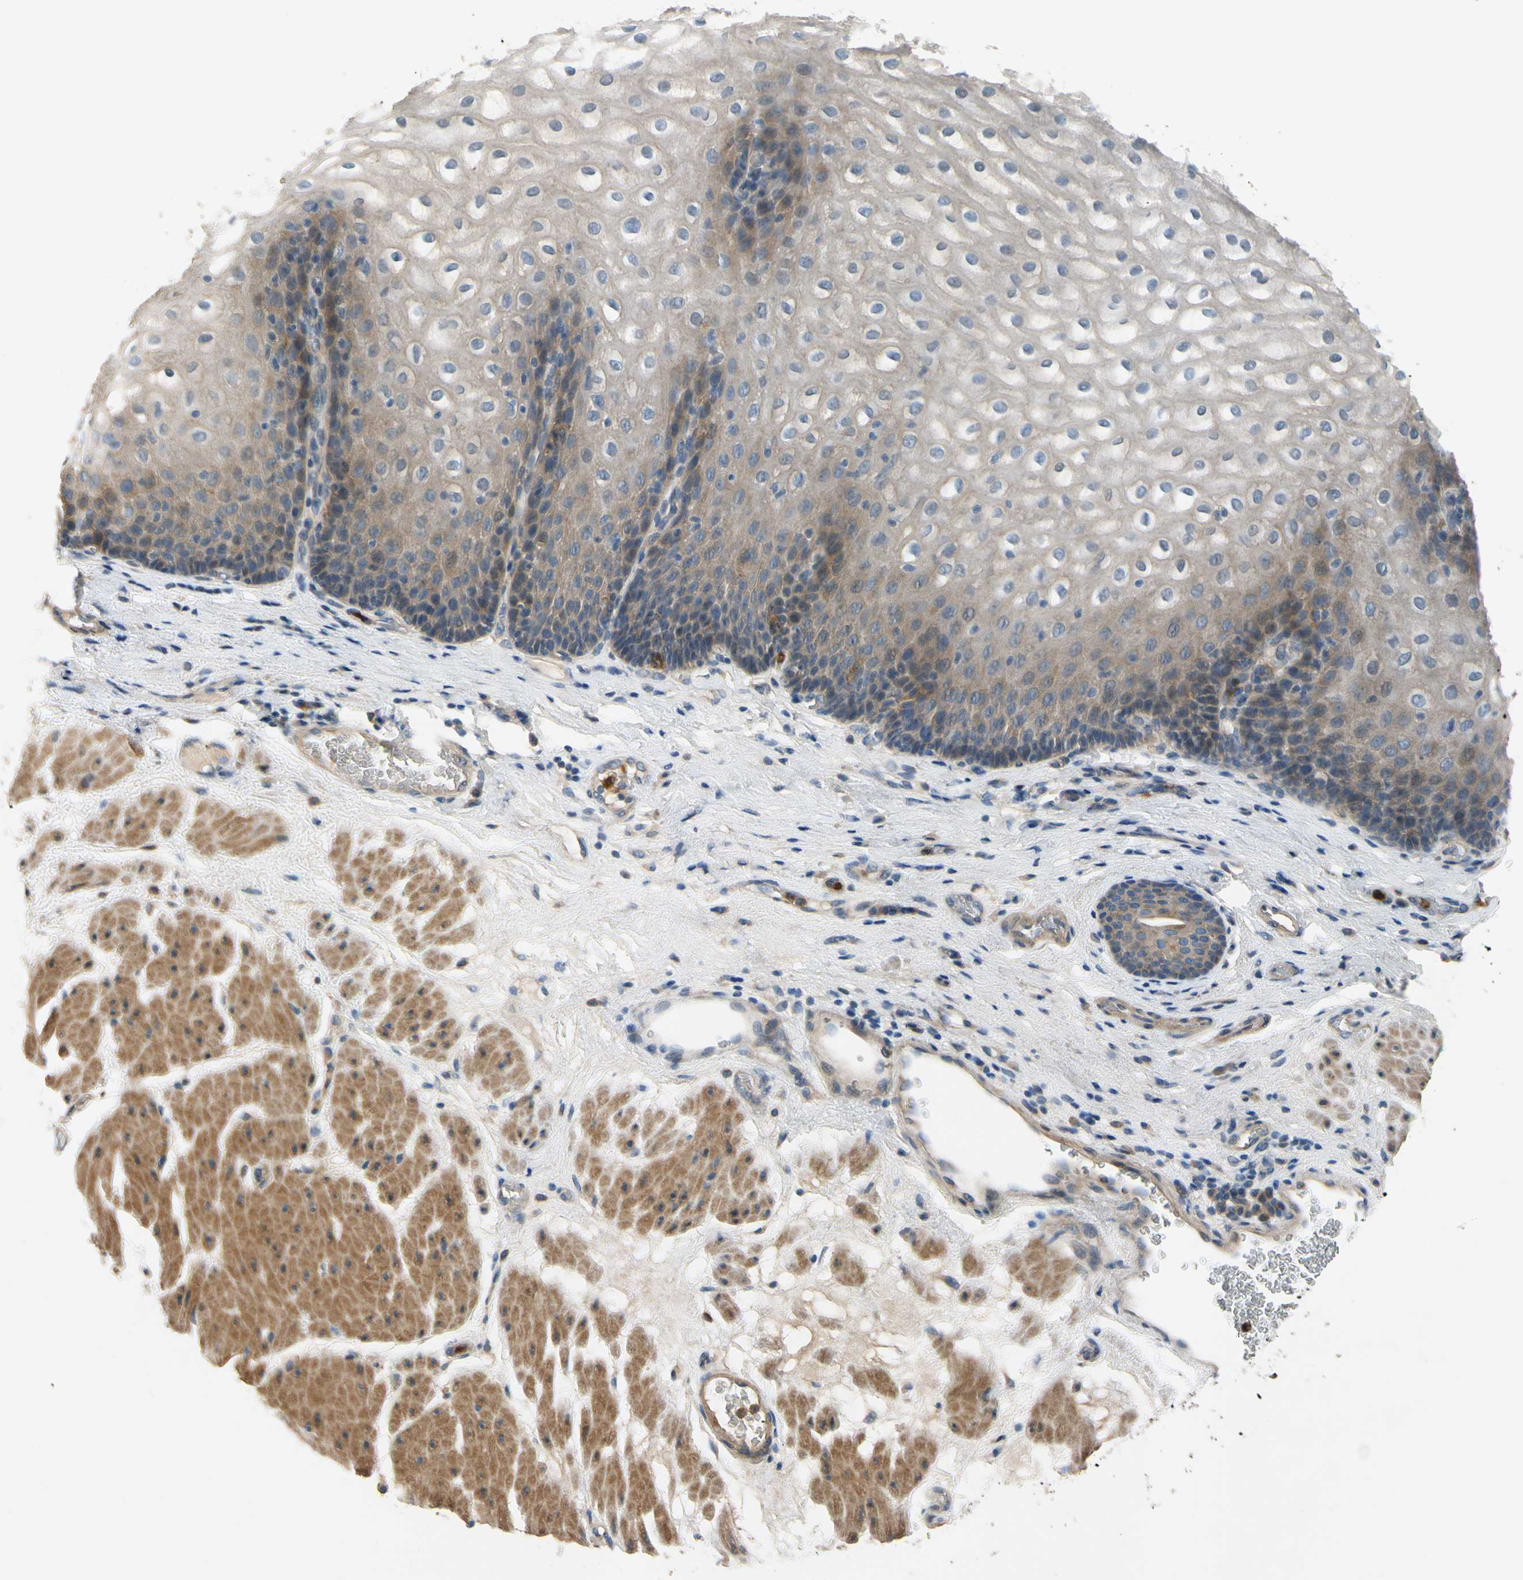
{"staining": {"intensity": "moderate", "quantity": "<25%", "location": "cytoplasmic/membranous"}, "tissue": "esophagus", "cell_type": "Squamous epithelial cells", "image_type": "normal", "snomed": [{"axis": "morphology", "description": "Normal tissue, NOS"}, {"axis": "topography", "description": "Esophagus"}], "caption": "Immunohistochemical staining of benign human esophagus shows low levels of moderate cytoplasmic/membranous staining in approximately <25% of squamous epithelial cells. (Brightfield microscopy of DAB IHC at high magnification).", "gene": "SIGLEC5", "patient": {"sex": "male", "age": 48}}